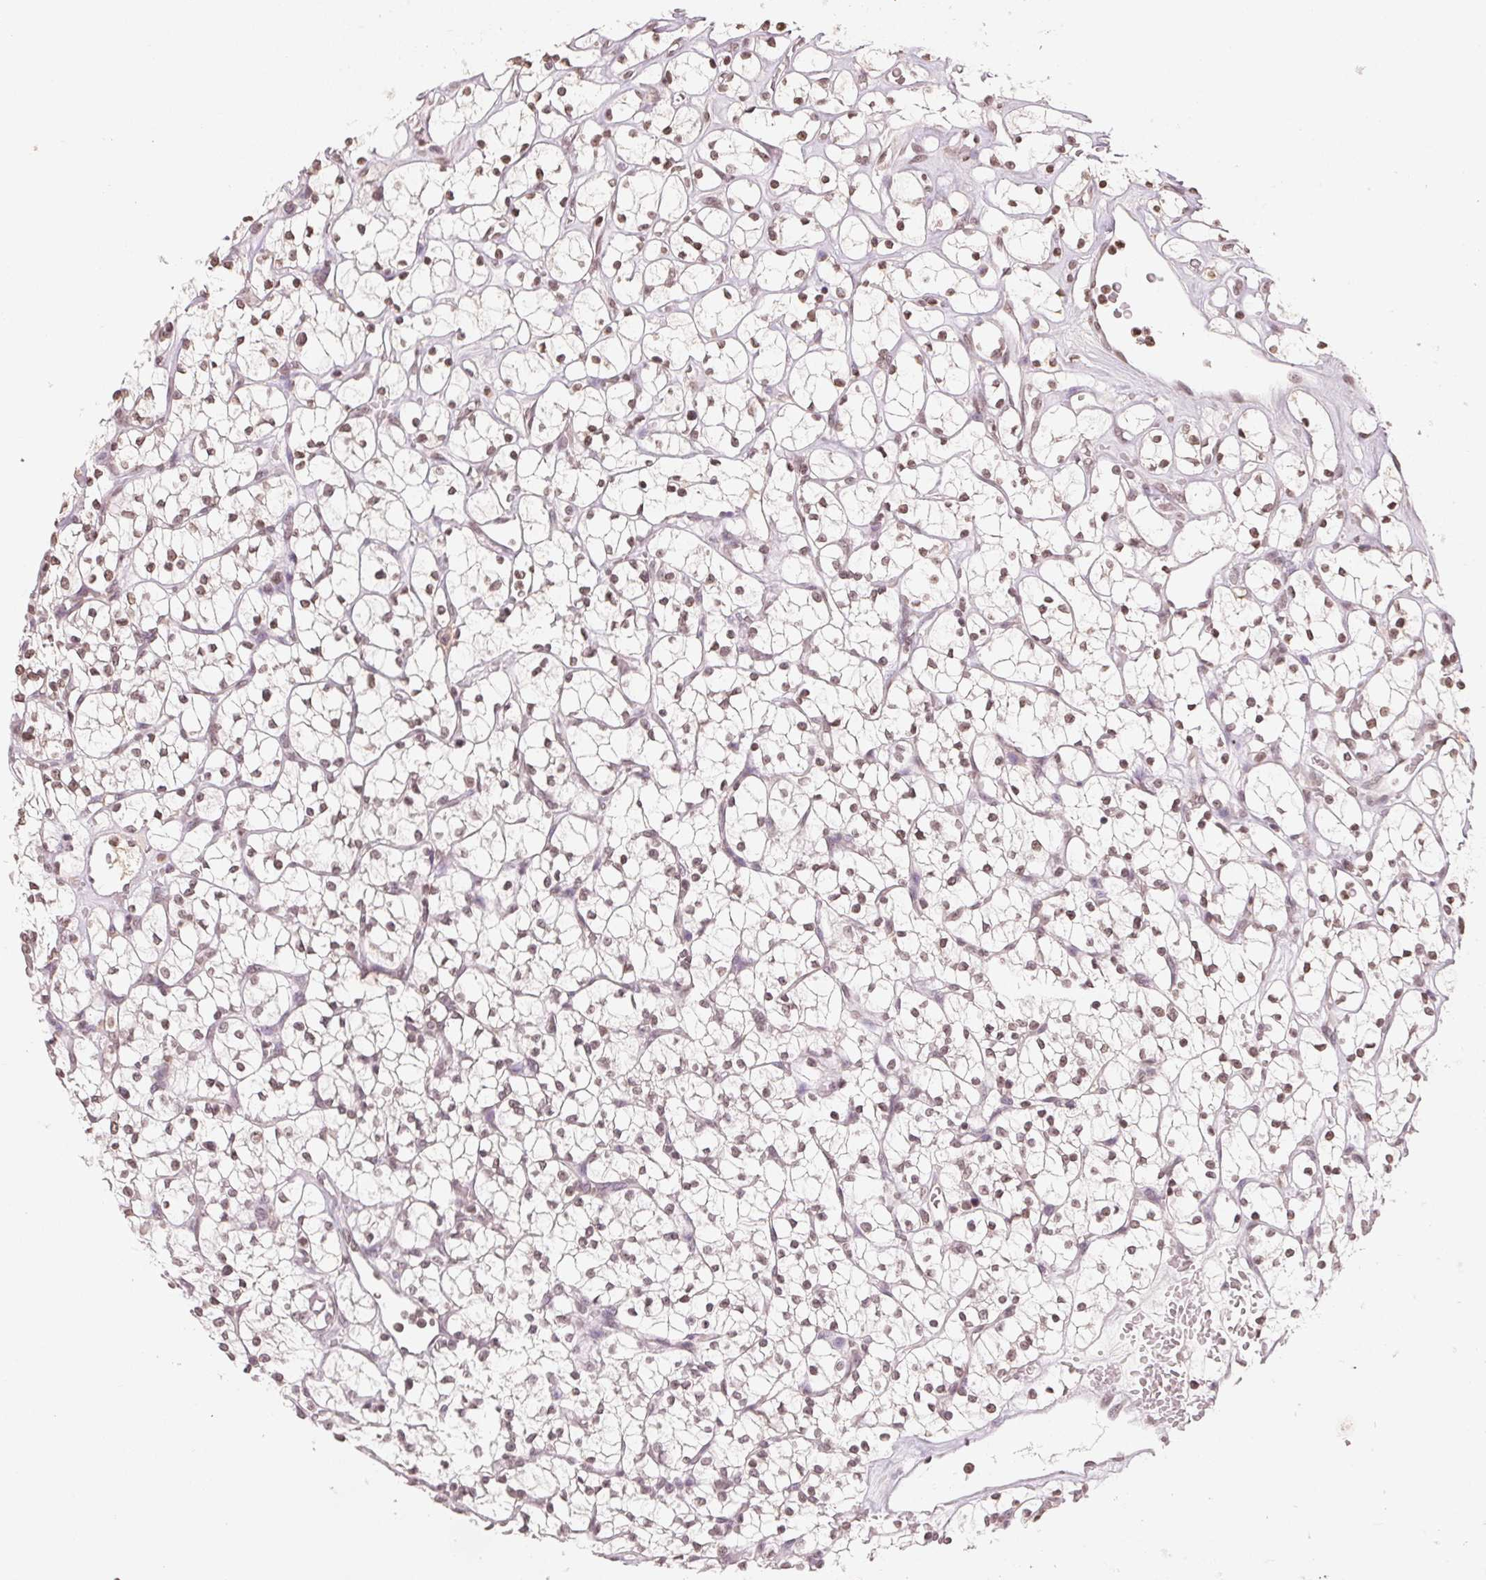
{"staining": {"intensity": "moderate", "quantity": ">75%", "location": "nuclear"}, "tissue": "renal cancer", "cell_type": "Tumor cells", "image_type": "cancer", "snomed": [{"axis": "morphology", "description": "Adenocarcinoma, NOS"}, {"axis": "topography", "description": "Kidney"}], "caption": "High-magnification brightfield microscopy of renal cancer stained with DAB (3,3'-diaminobenzidine) (brown) and counterstained with hematoxylin (blue). tumor cells exhibit moderate nuclear staining is appreciated in approximately>75% of cells. The staining was performed using DAB (3,3'-diaminobenzidine) to visualize the protein expression in brown, while the nuclei were stained in blue with hematoxylin (Magnification: 20x).", "gene": "TBP", "patient": {"sex": "female", "age": 64}}